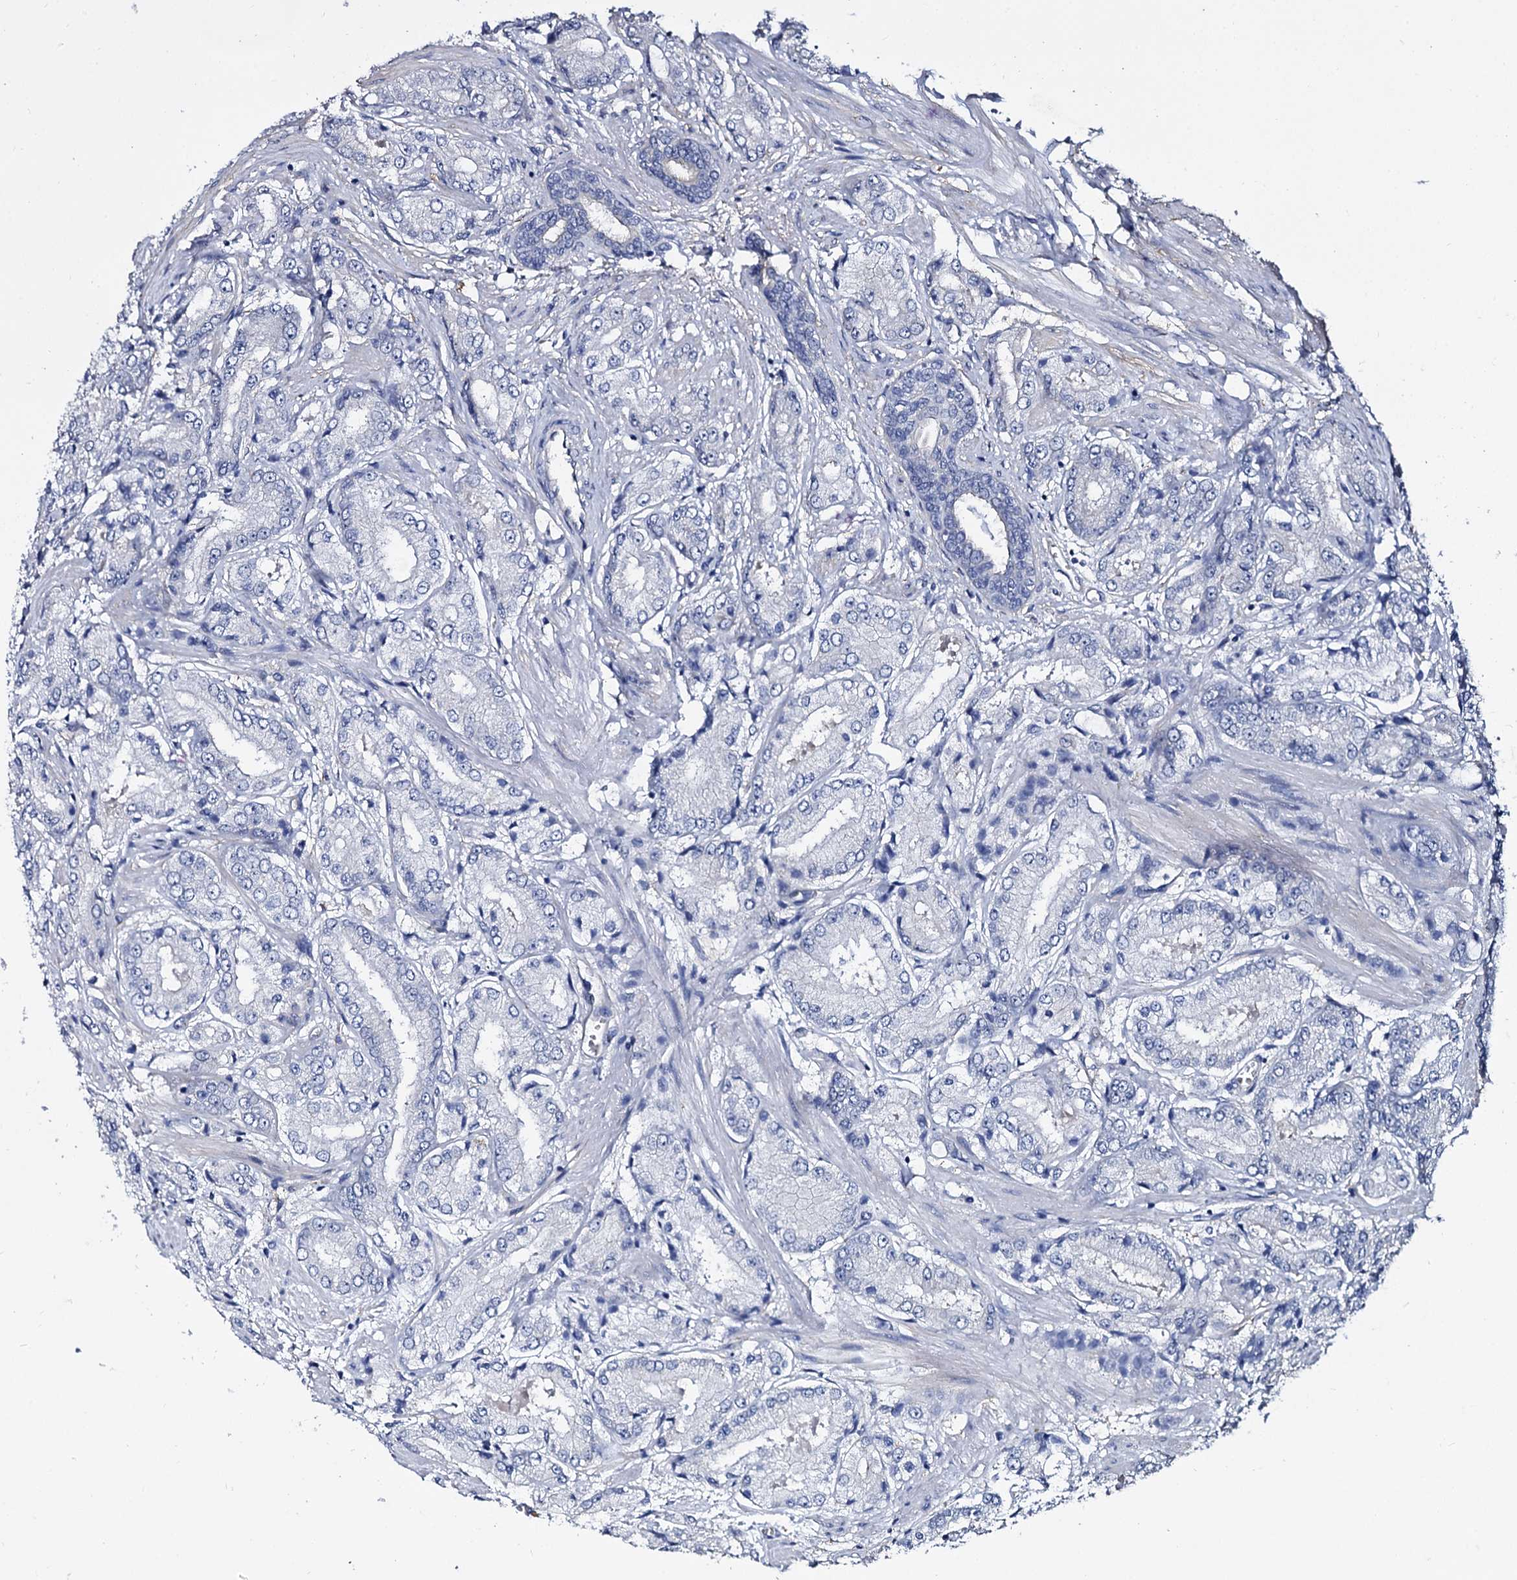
{"staining": {"intensity": "negative", "quantity": "none", "location": "none"}, "tissue": "prostate cancer", "cell_type": "Tumor cells", "image_type": "cancer", "snomed": [{"axis": "morphology", "description": "Adenocarcinoma, High grade"}, {"axis": "topography", "description": "Prostate"}], "caption": "IHC image of human adenocarcinoma (high-grade) (prostate) stained for a protein (brown), which reveals no positivity in tumor cells.", "gene": "CBFB", "patient": {"sex": "male", "age": 59}}